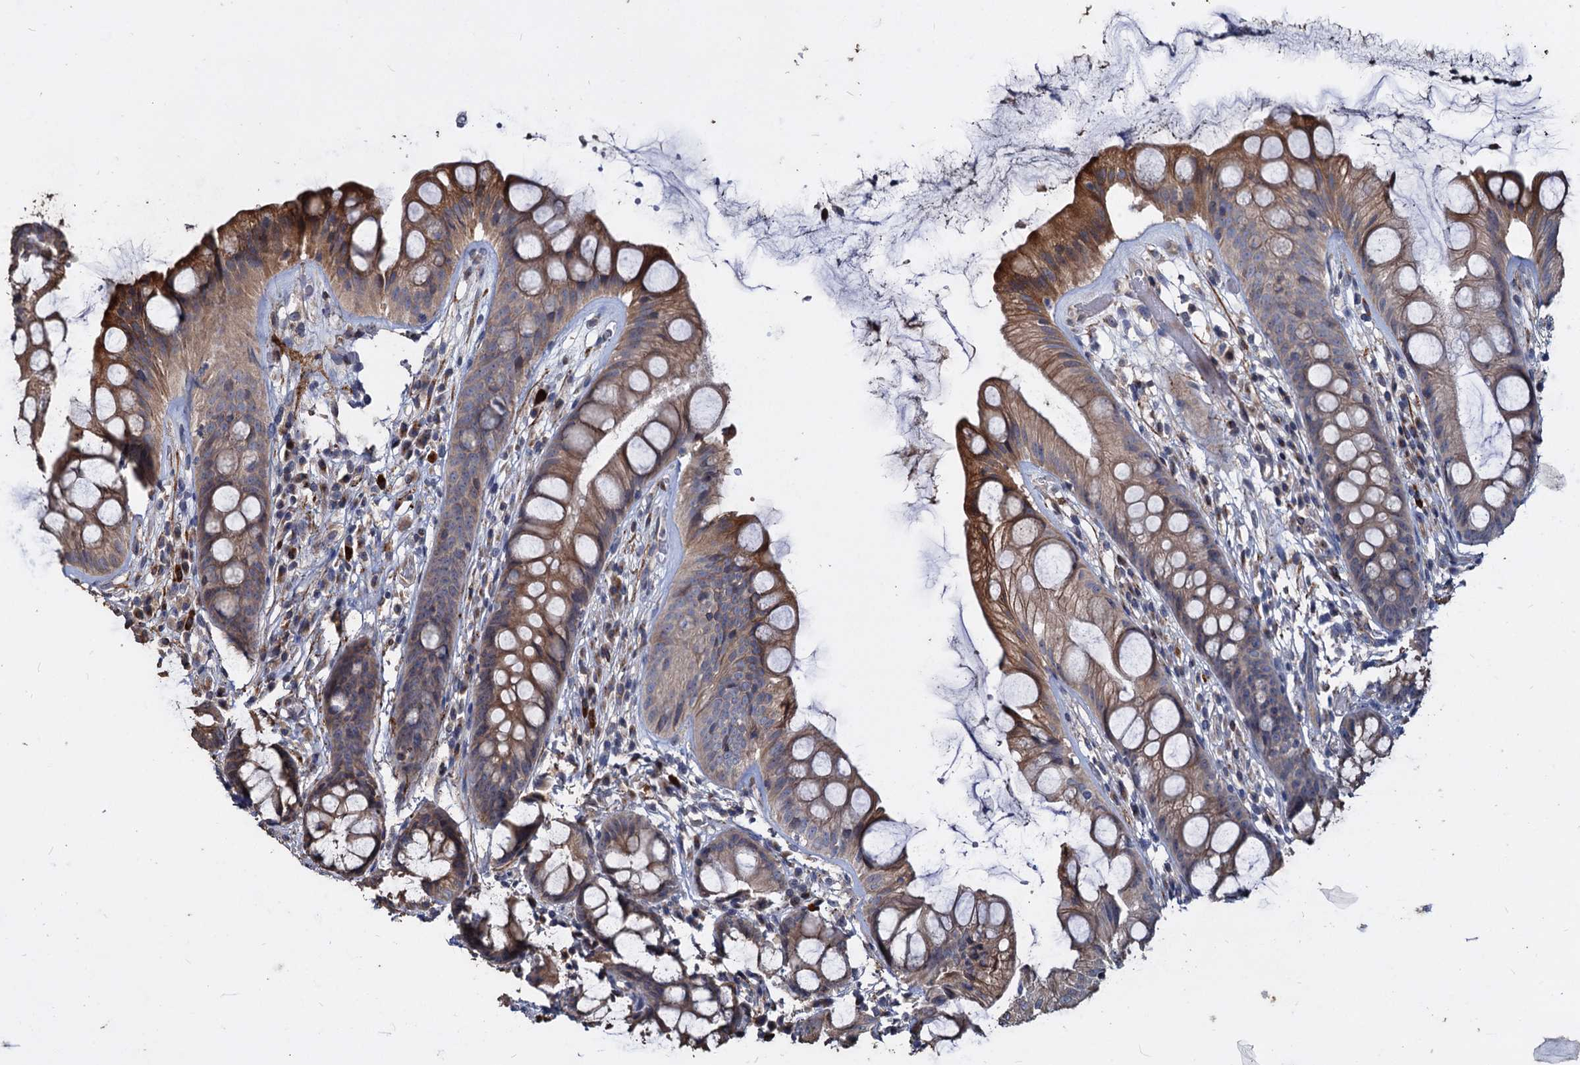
{"staining": {"intensity": "strong", "quantity": "25%-75%", "location": "cytoplasmic/membranous"}, "tissue": "rectum", "cell_type": "Glandular cells", "image_type": "normal", "snomed": [{"axis": "morphology", "description": "Normal tissue, NOS"}, {"axis": "topography", "description": "Rectum"}], "caption": "DAB immunohistochemical staining of normal rectum demonstrates strong cytoplasmic/membranous protein staining in about 25%-75% of glandular cells.", "gene": "DEPDC4", "patient": {"sex": "male", "age": 74}}